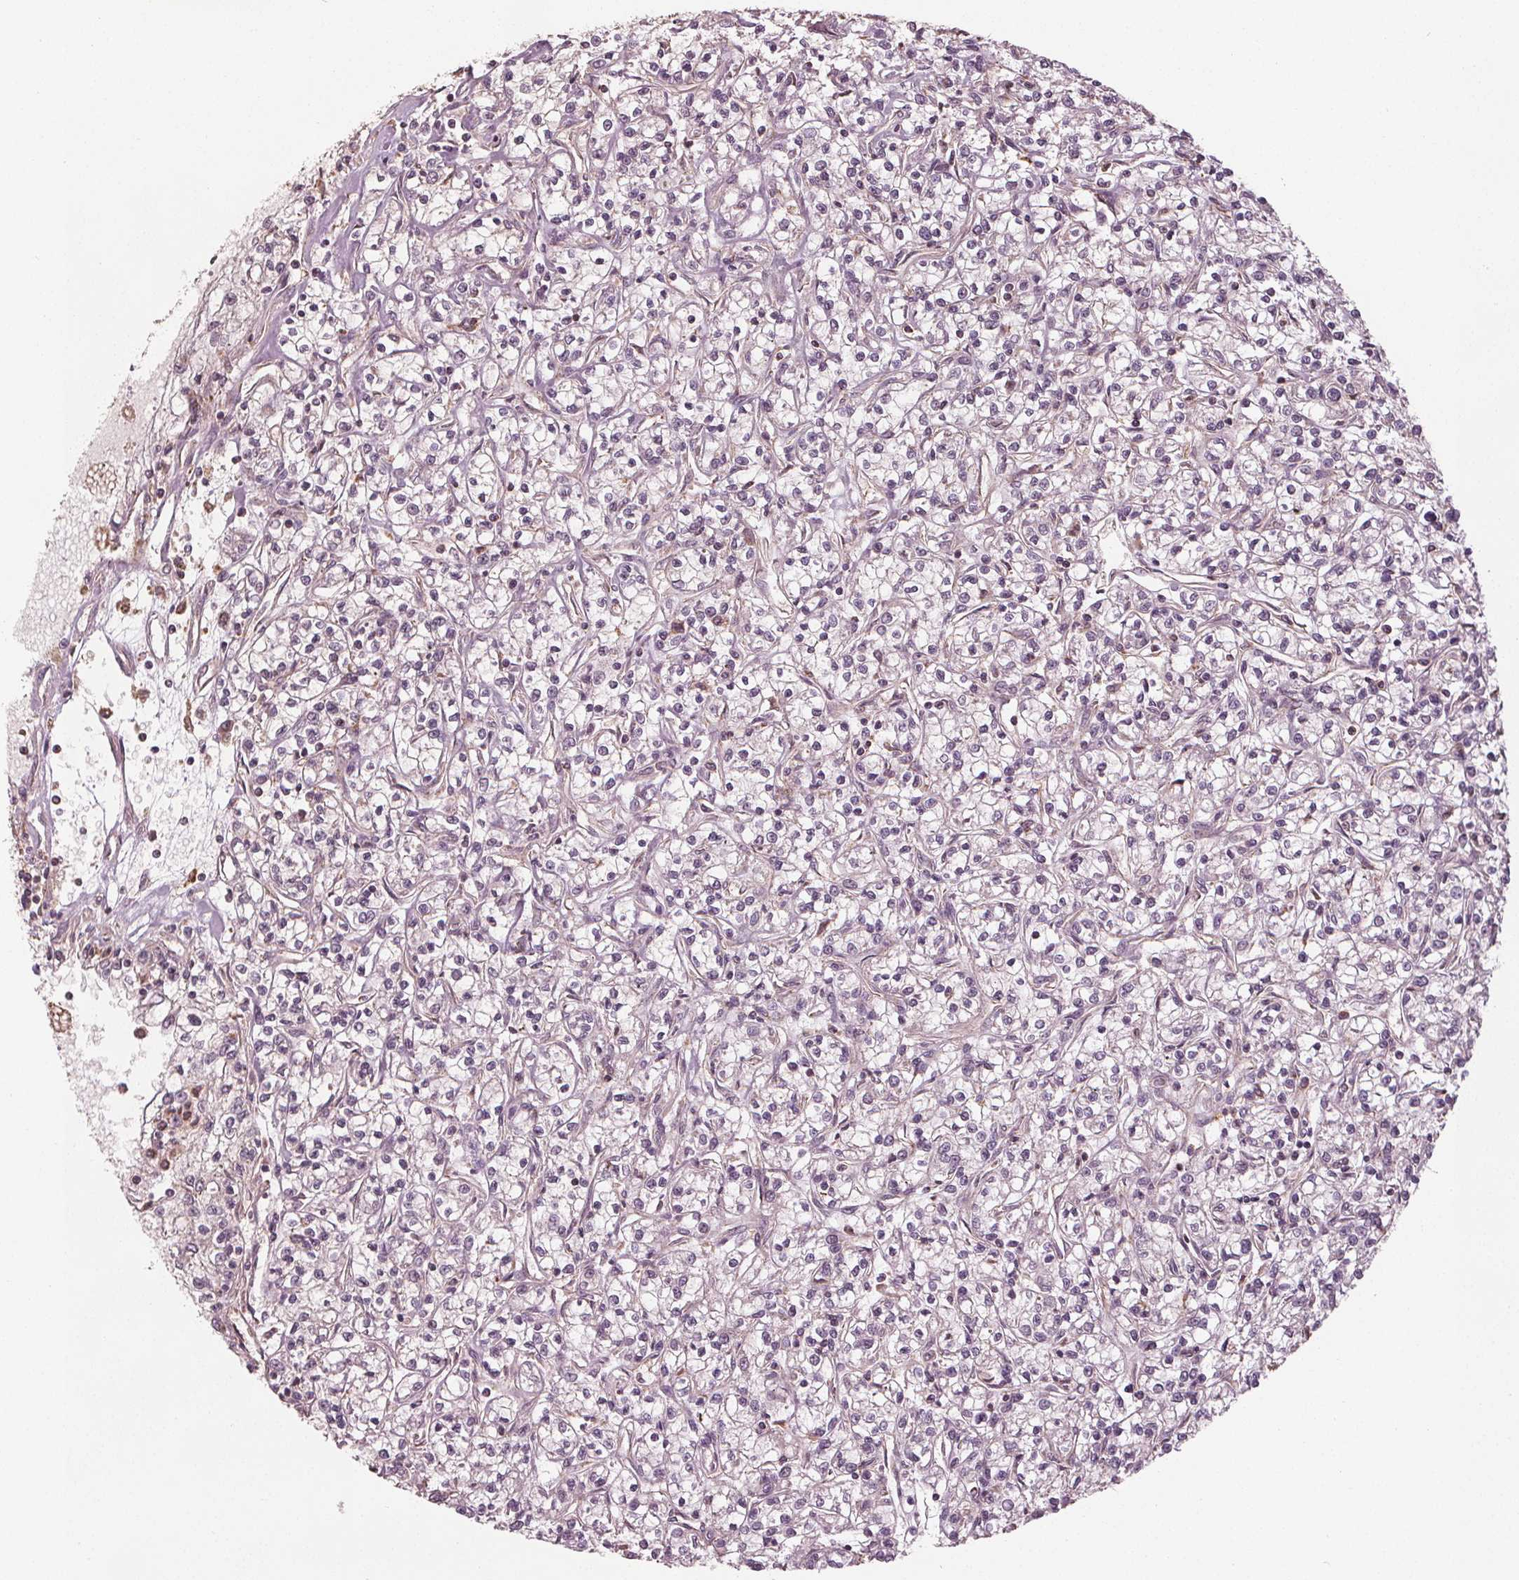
{"staining": {"intensity": "weak", "quantity": "<25%", "location": "cytoplasmic/membranous"}, "tissue": "renal cancer", "cell_type": "Tumor cells", "image_type": "cancer", "snomed": [{"axis": "morphology", "description": "Adenocarcinoma, NOS"}, {"axis": "topography", "description": "Kidney"}], "caption": "Immunohistochemical staining of human renal adenocarcinoma exhibits no significant staining in tumor cells.", "gene": "GNB2", "patient": {"sex": "female", "age": 59}}